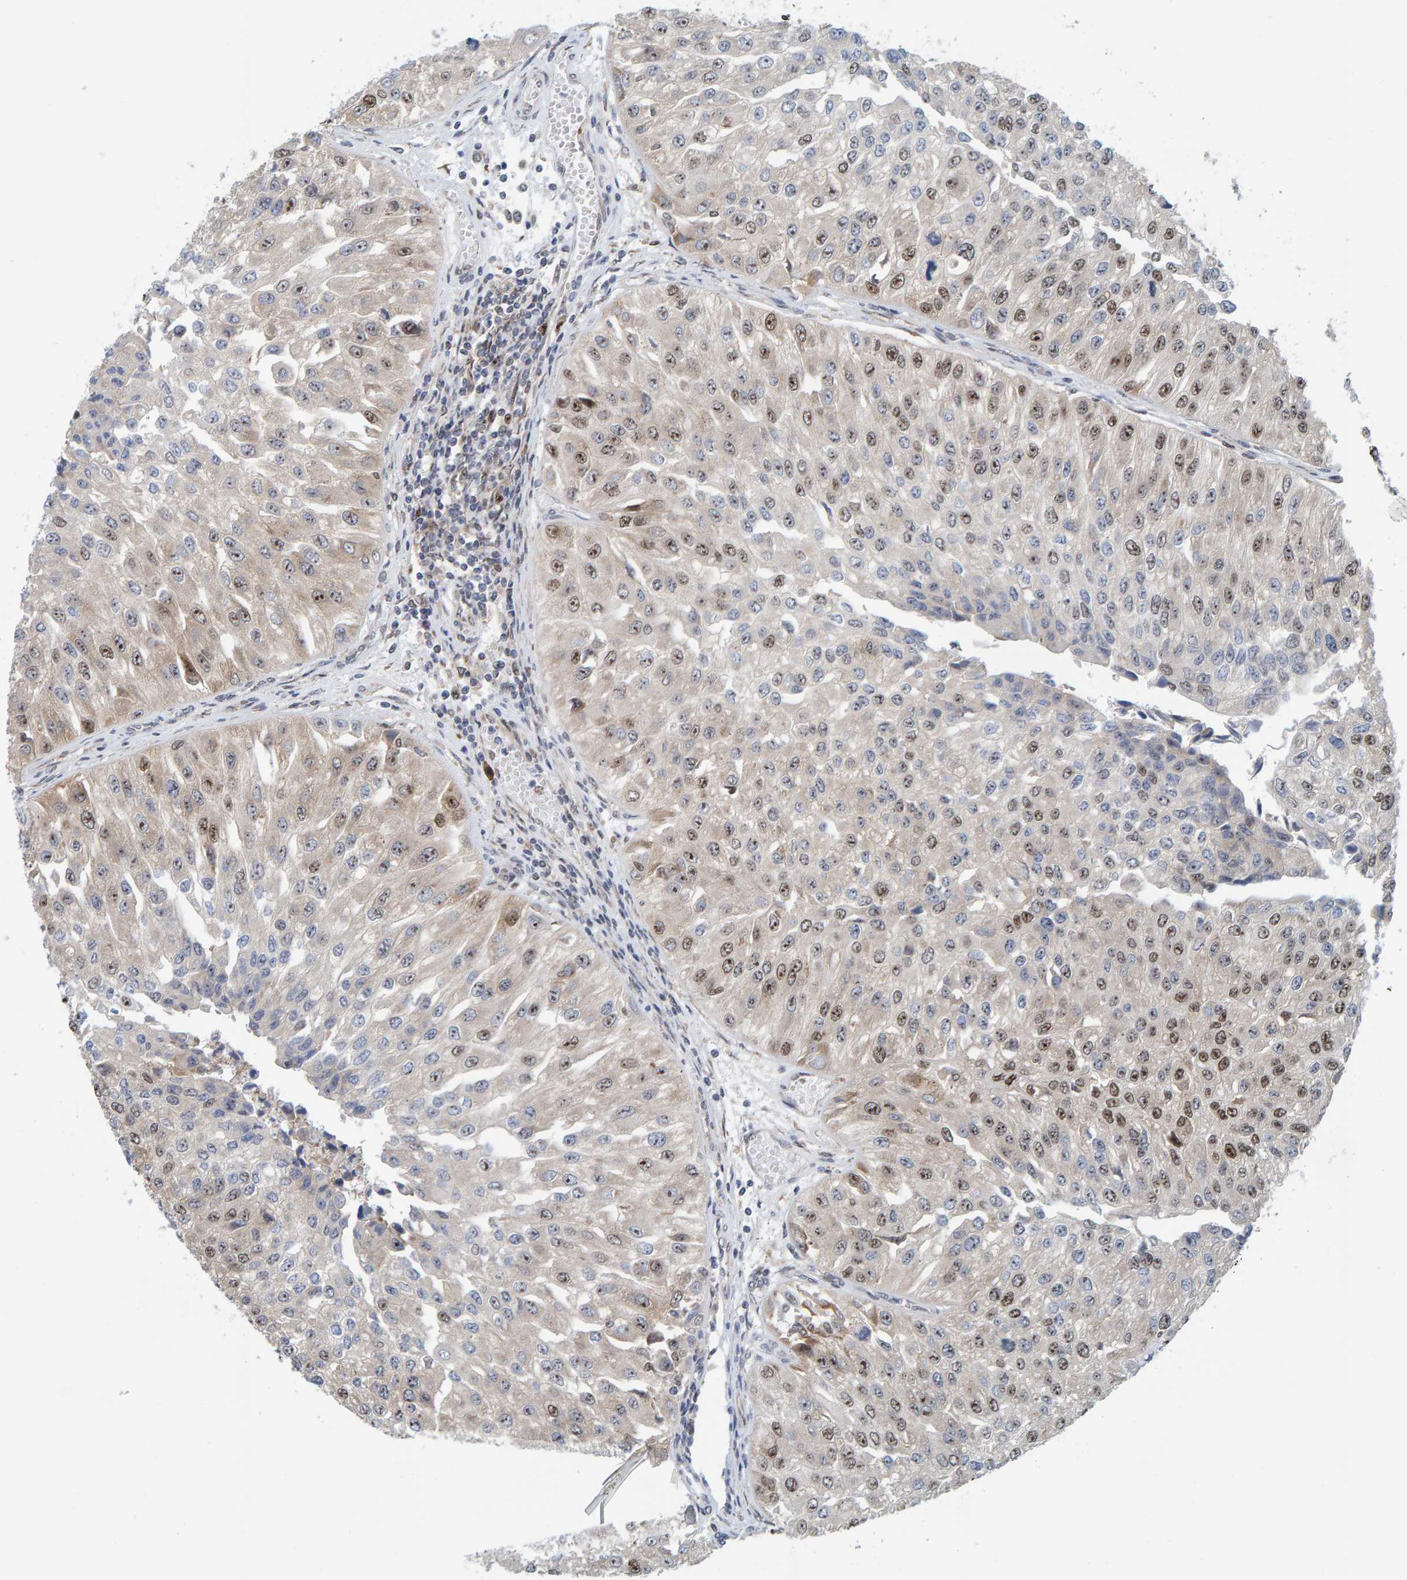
{"staining": {"intensity": "moderate", "quantity": ">75%", "location": "nuclear"}, "tissue": "urothelial cancer", "cell_type": "Tumor cells", "image_type": "cancer", "snomed": [{"axis": "morphology", "description": "Urothelial carcinoma, High grade"}, {"axis": "topography", "description": "Kidney"}, {"axis": "topography", "description": "Urinary bladder"}], "caption": "Urothelial cancer stained for a protein reveals moderate nuclear positivity in tumor cells.", "gene": "POLR1E", "patient": {"sex": "male", "age": 77}}